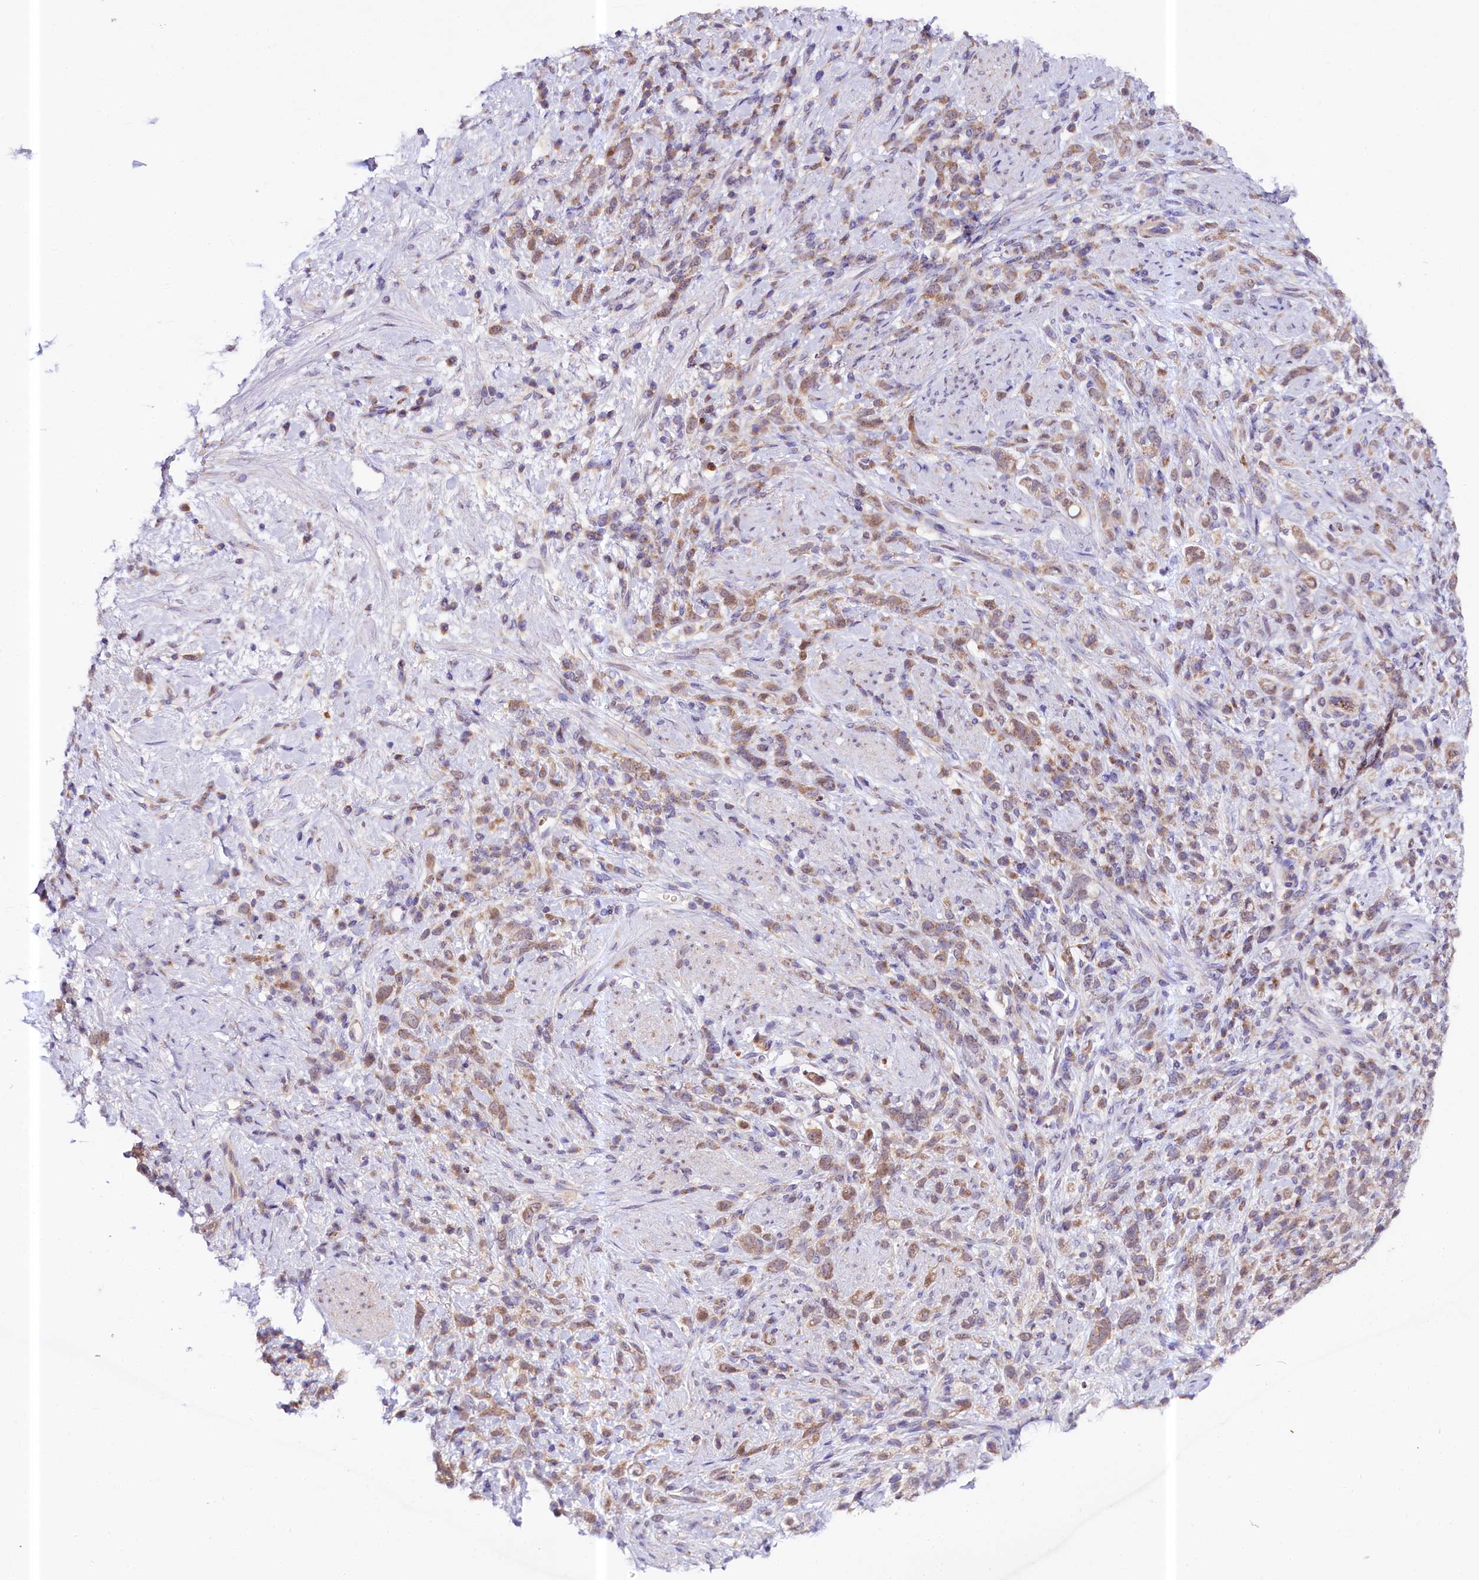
{"staining": {"intensity": "moderate", "quantity": ">75%", "location": "cytoplasmic/membranous"}, "tissue": "stomach cancer", "cell_type": "Tumor cells", "image_type": "cancer", "snomed": [{"axis": "morphology", "description": "Adenocarcinoma, NOS"}, {"axis": "topography", "description": "Stomach"}], "caption": "Immunohistochemical staining of stomach cancer (adenocarcinoma) reveals moderate cytoplasmic/membranous protein expression in approximately >75% of tumor cells.", "gene": "CEP295", "patient": {"sex": "female", "age": 60}}